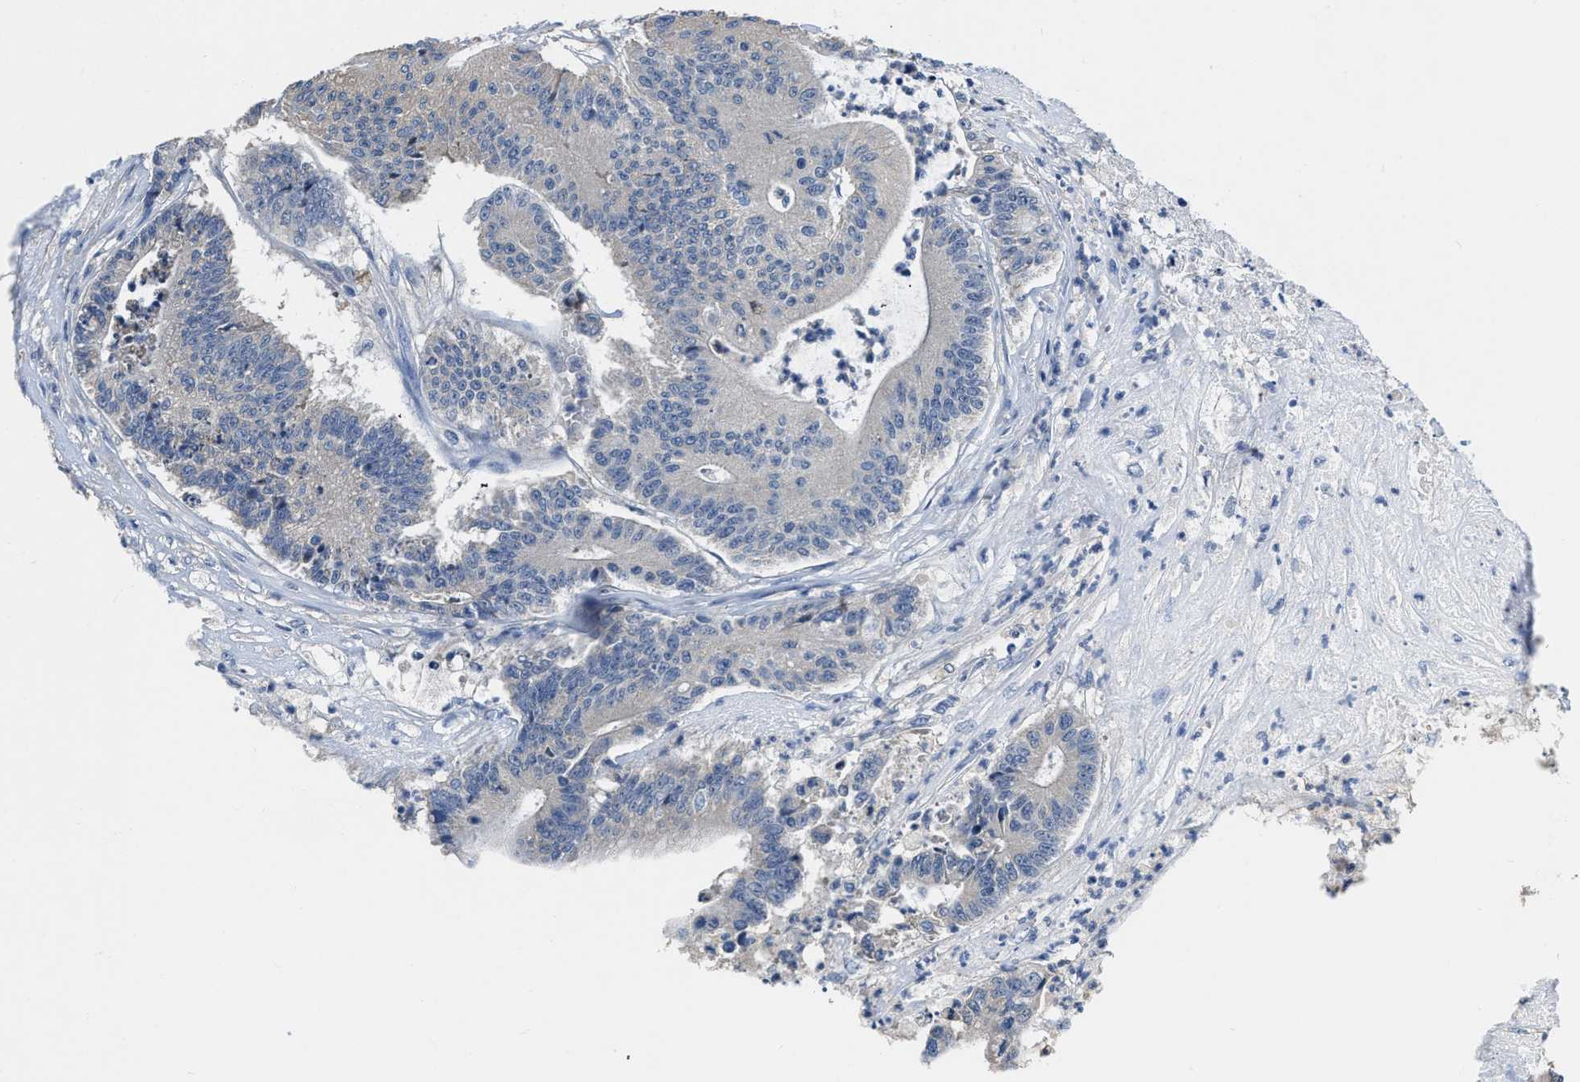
{"staining": {"intensity": "negative", "quantity": "none", "location": "none"}, "tissue": "colorectal cancer", "cell_type": "Tumor cells", "image_type": "cancer", "snomed": [{"axis": "morphology", "description": "Adenocarcinoma, NOS"}, {"axis": "topography", "description": "Colon"}], "caption": "The photomicrograph displays no significant staining in tumor cells of colorectal cancer. (Brightfield microscopy of DAB immunohistochemistry (IHC) at high magnification).", "gene": "C22orf42", "patient": {"sex": "female", "age": 84}}